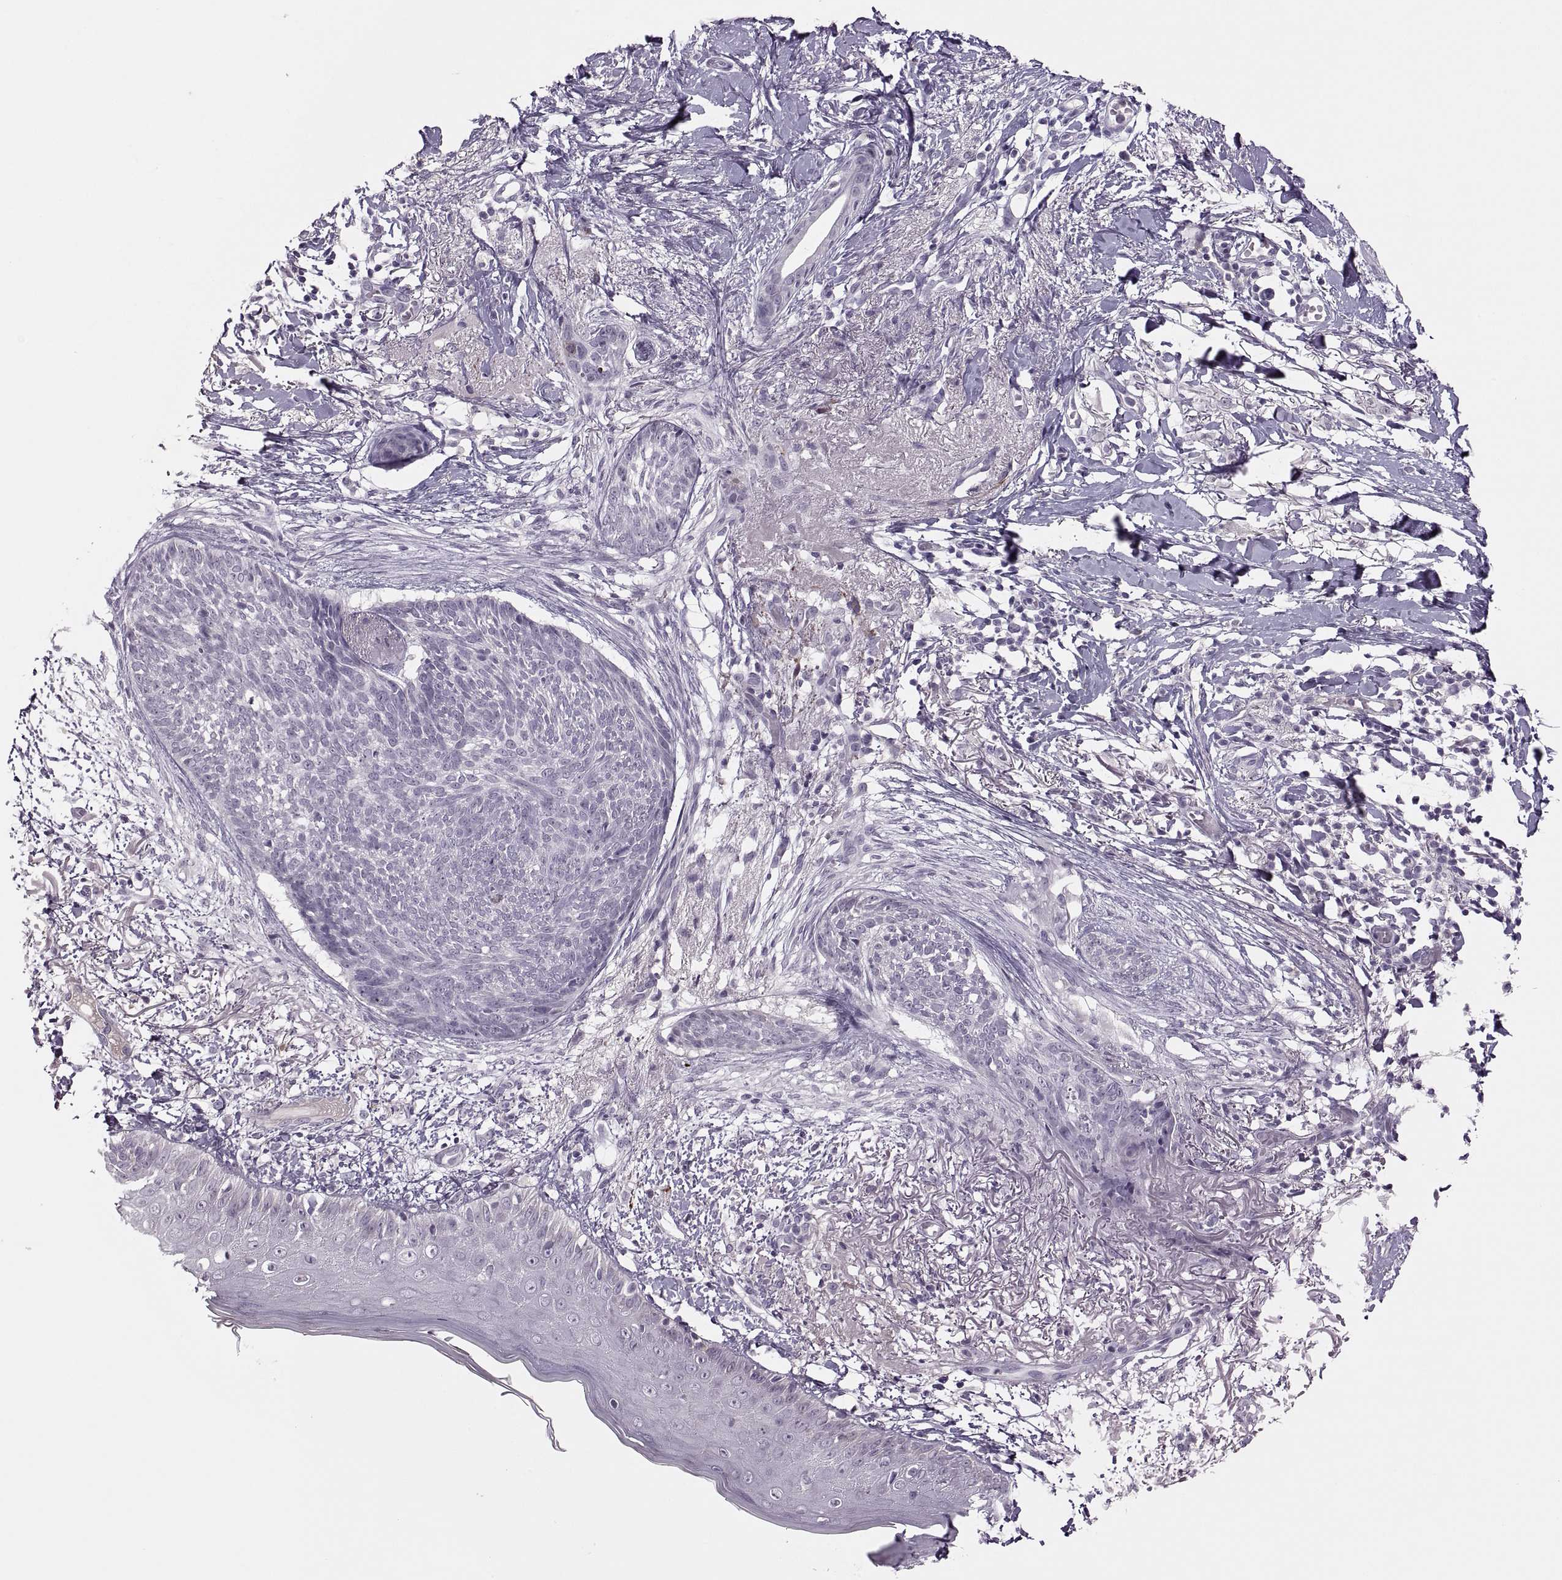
{"staining": {"intensity": "negative", "quantity": "none", "location": "none"}, "tissue": "skin cancer", "cell_type": "Tumor cells", "image_type": "cancer", "snomed": [{"axis": "morphology", "description": "Normal tissue, NOS"}, {"axis": "morphology", "description": "Basal cell carcinoma"}, {"axis": "topography", "description": "Skin"}], "caption": "There is no significant staining in tumor cells of basal cell carcinoma (skin).", "gene": "CHCT1", "patient": {"sex": "male", "age": 84}}